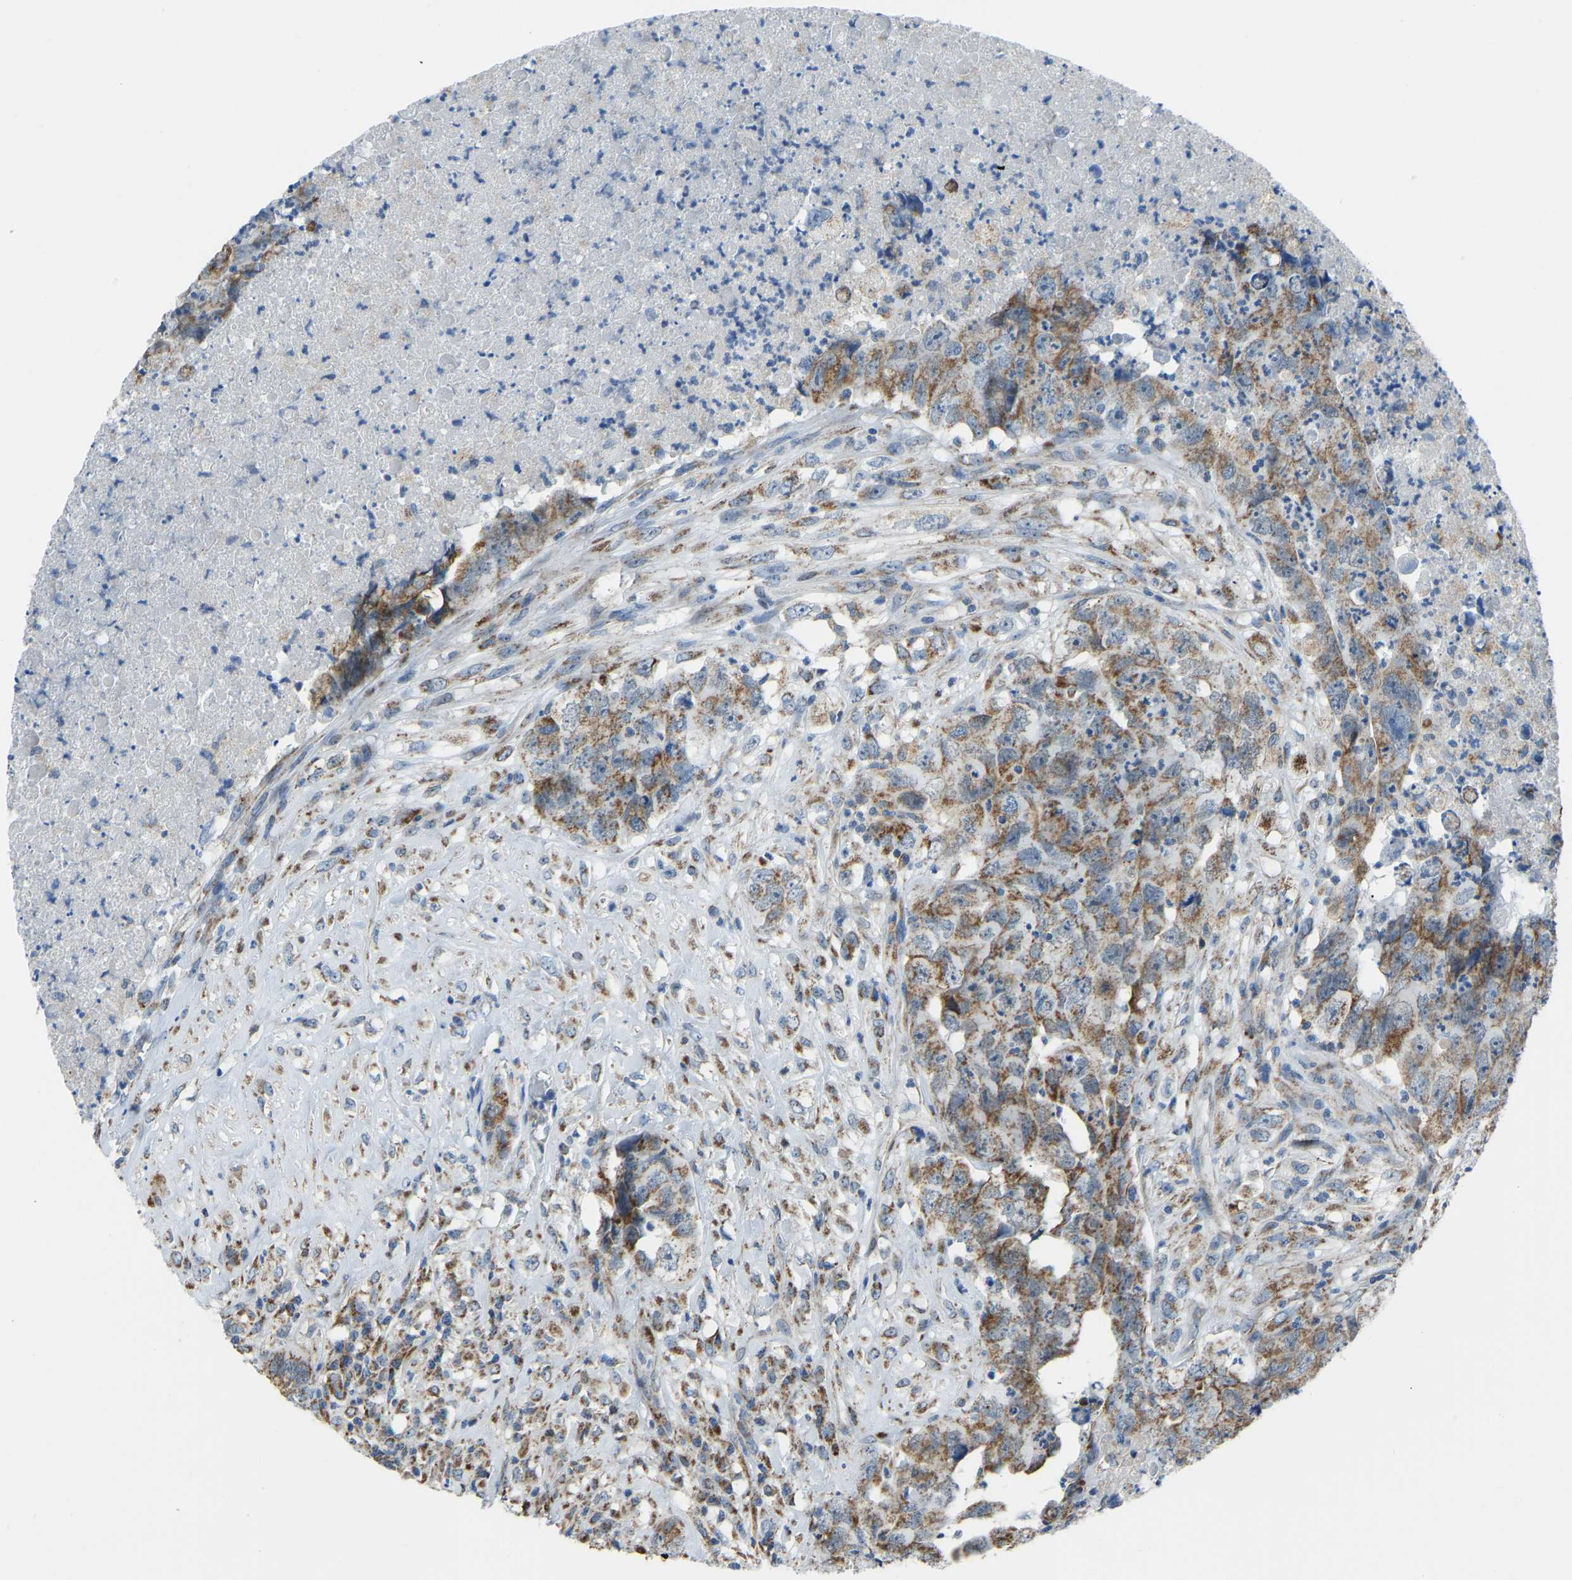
{"staining": {"intensity": "moderate", "quantity": ">75%", "location": "cytoplasmic/membranous"}, "tissue": "testis cancer", "cell_type": "Tumor cells", "image_type": "cancer", "snomed": [{"axis": "morphology", "description": "Carcinoma, Embryonal, NOS"}, {"axis": "topography", "description": "Testis"}], "caption": "About >75% of tumor cells in human embryonal carcinoma (testis) reveal moderate cytoplasmic/membranous protein expression as visualized by brown immunohistochemical staining.", "gene": "SMIM20", "patient": {"sex": "male", "age": 32}}